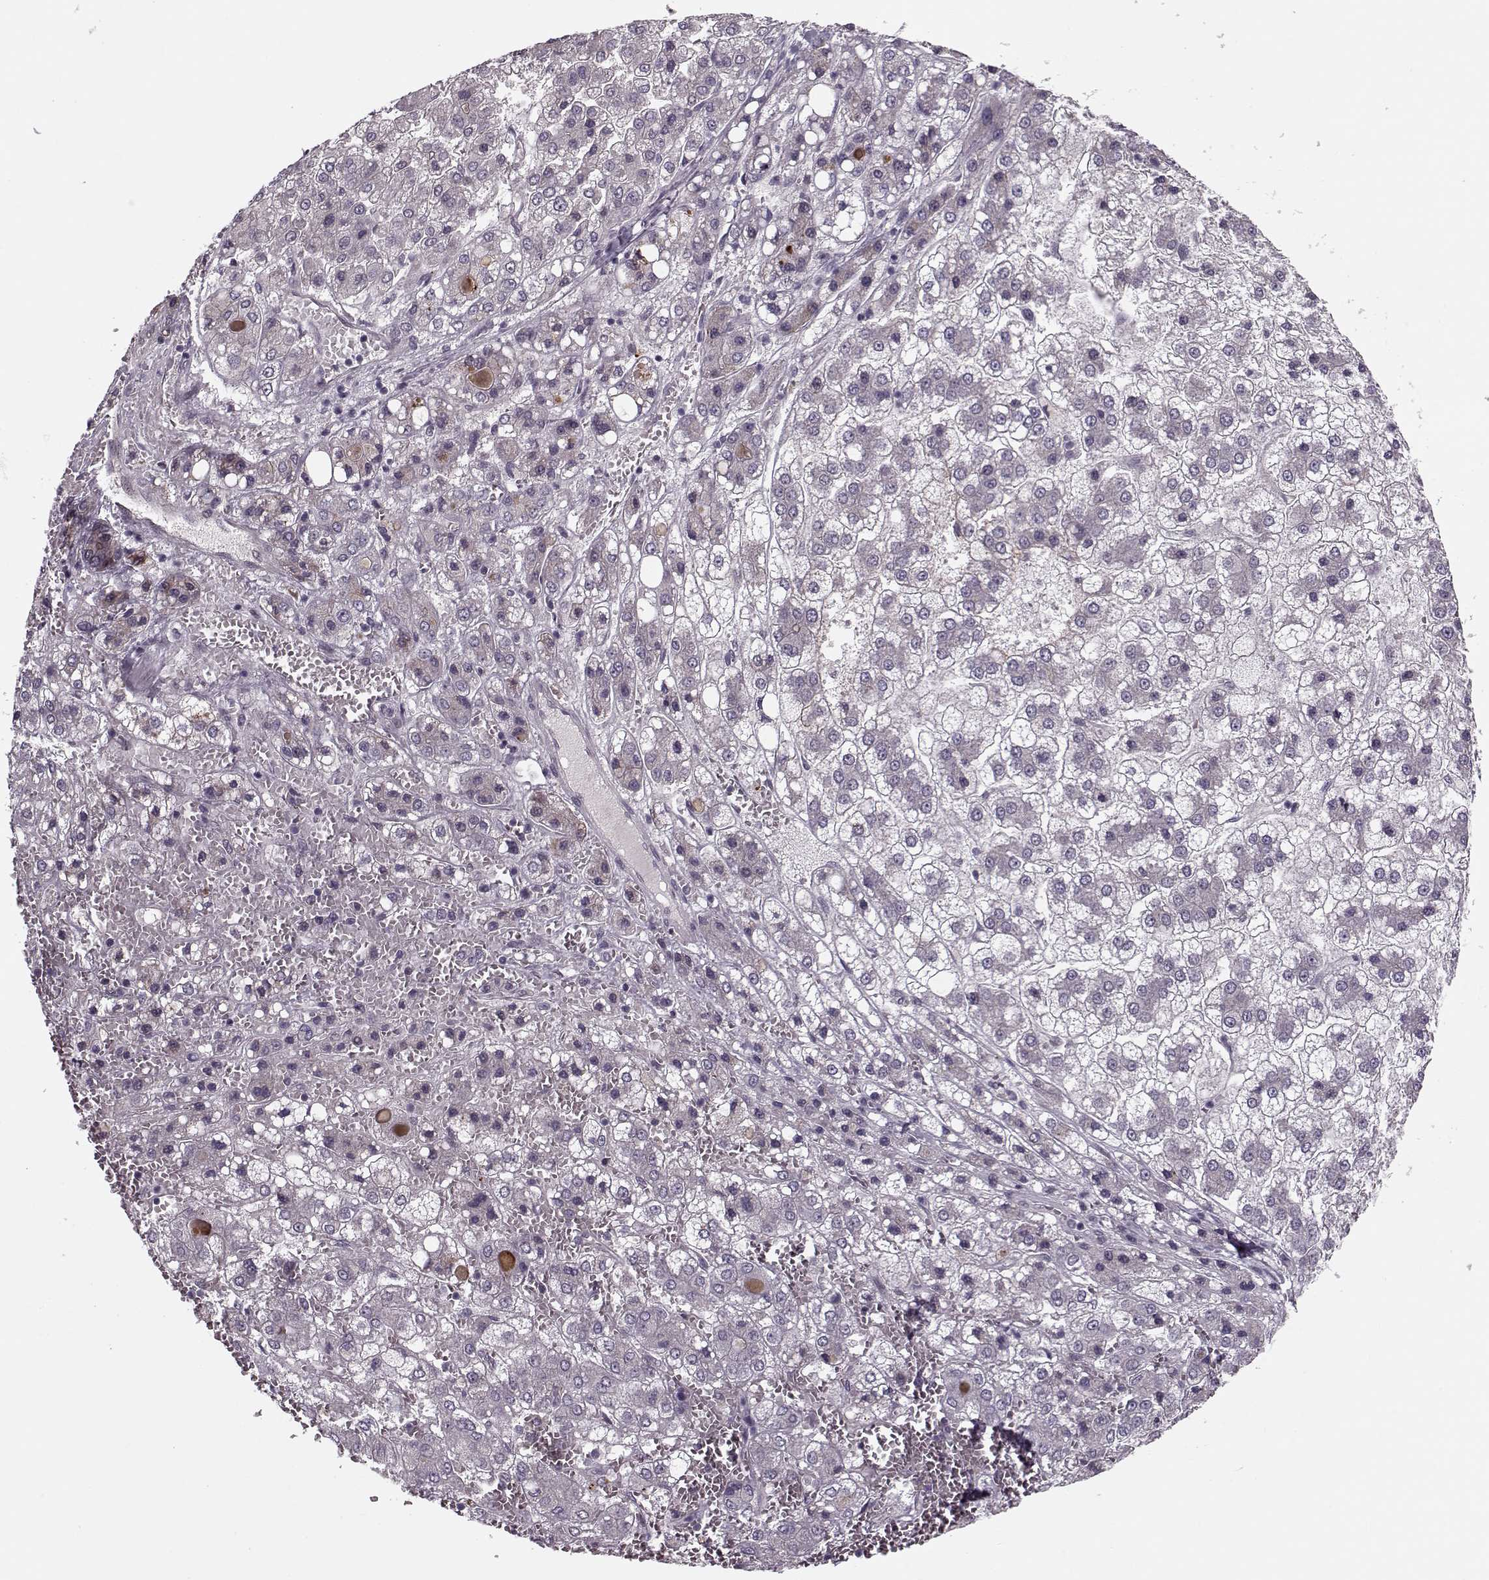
{"staining": {"intensity": "negative", "quantity": "none", "location": "none"}, "tissue": "liver cancer", "cell_type": "Tumor cells", "image_type": "cancer", "snomed": [{"axis": "morphology", "description": "Carcinoma, Hepatocellular, NOS"}, {"axis": "topography", "description": "Liver"}], "caption": "Tumor cells show no significant expression in hepatocellular carcinoma (liver).", "gene": "DNAI3", "patient": {"sex": "male", "age": 73}}